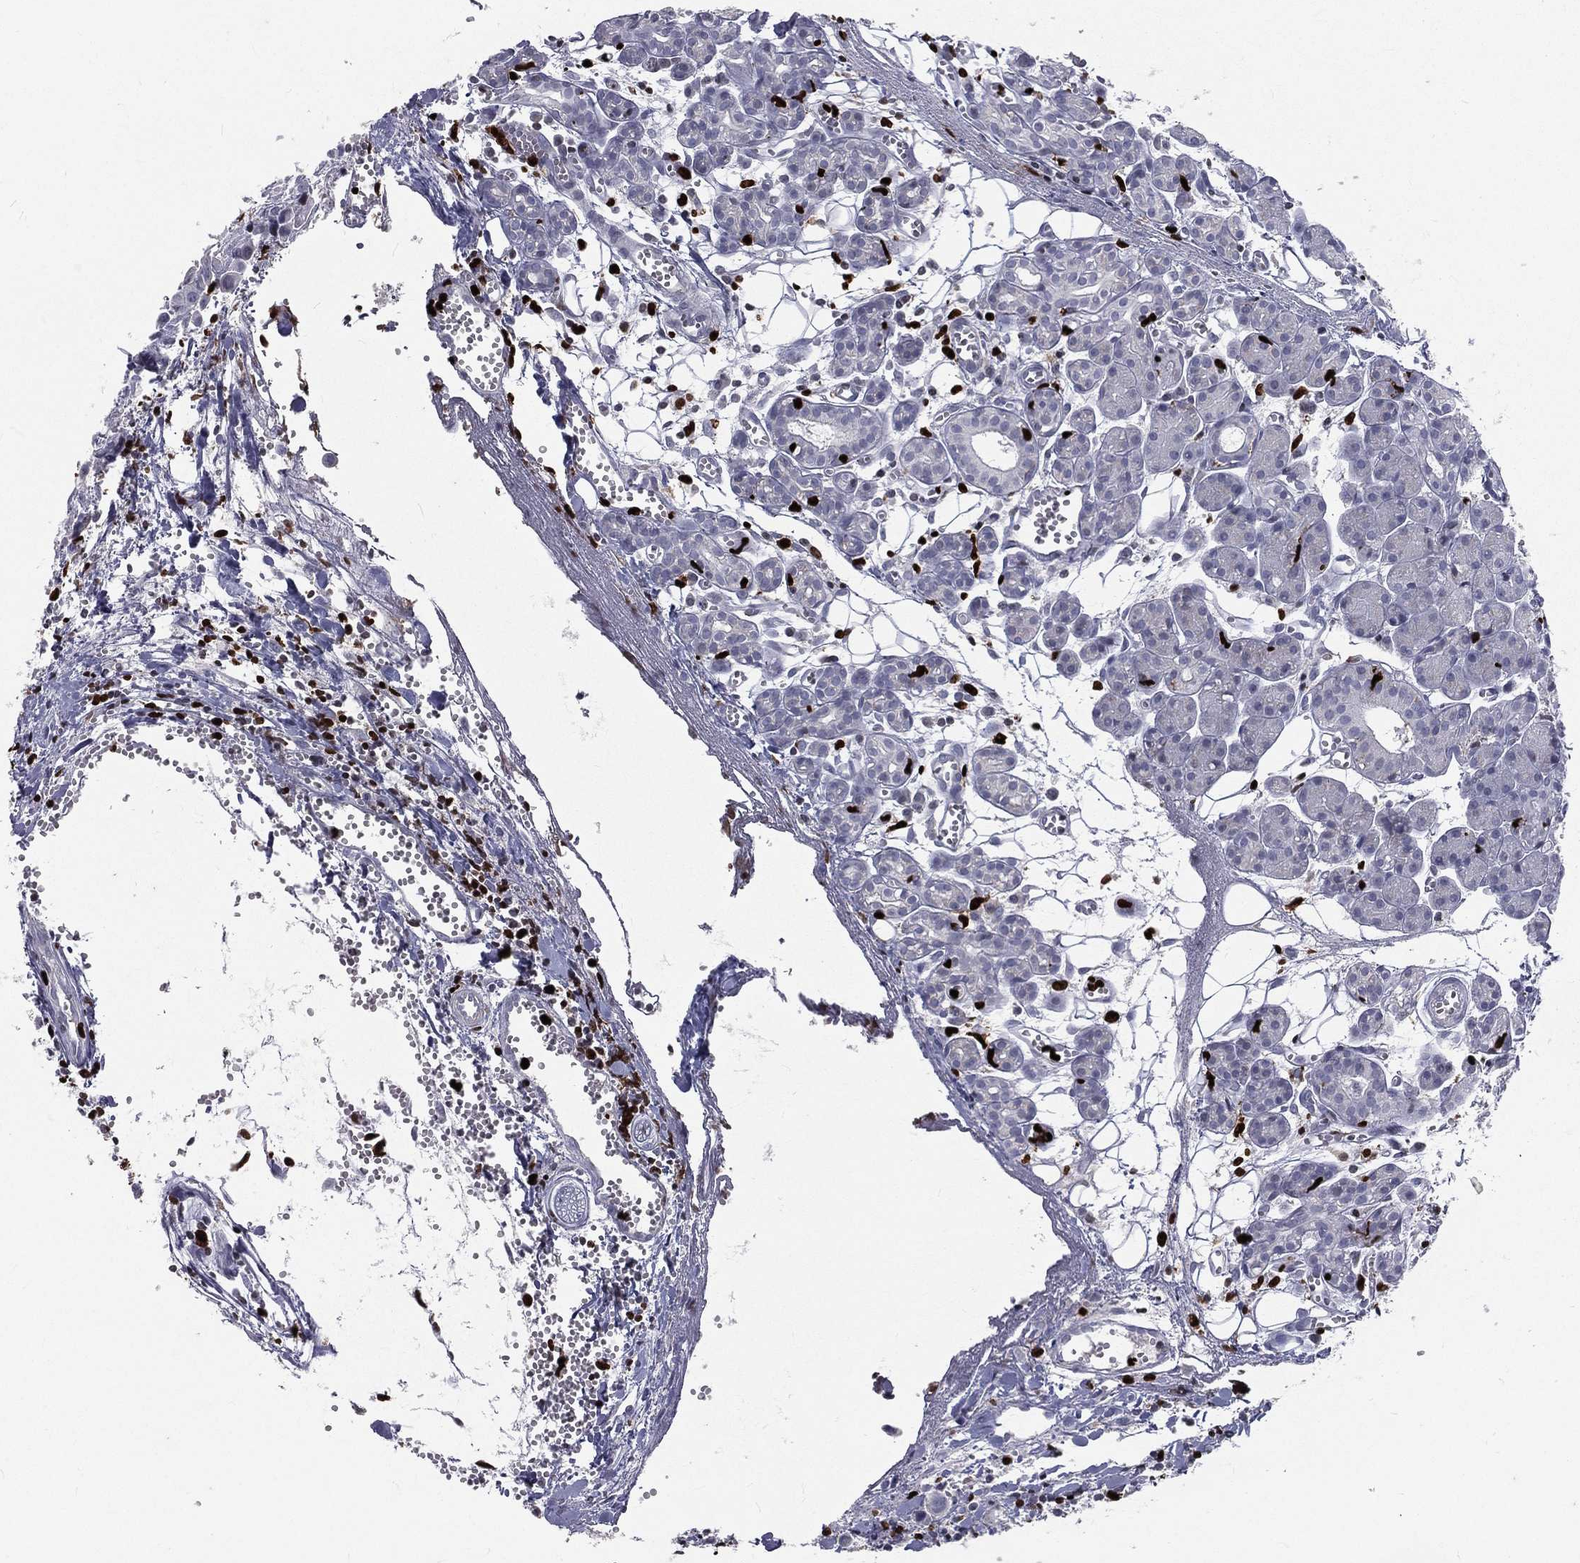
{"staining": {"intensity": "negative", "quantity": "none", "location": "none"}, "tissue": "head and neck cancer", "cell_type": "Tumor cells", "image_type": "cancer", "snomed": [{"axis": "morphology", "description": "Adenocarcinoma, NOS"}, {"axis": "topography", "description": "Head-Neck"}], "caption": "The micrograph demonstrates no significant staining in tumor cells of head and neck cancer.", "gene": "MNDA", "patient": {"sex": "male", "age": 76}}